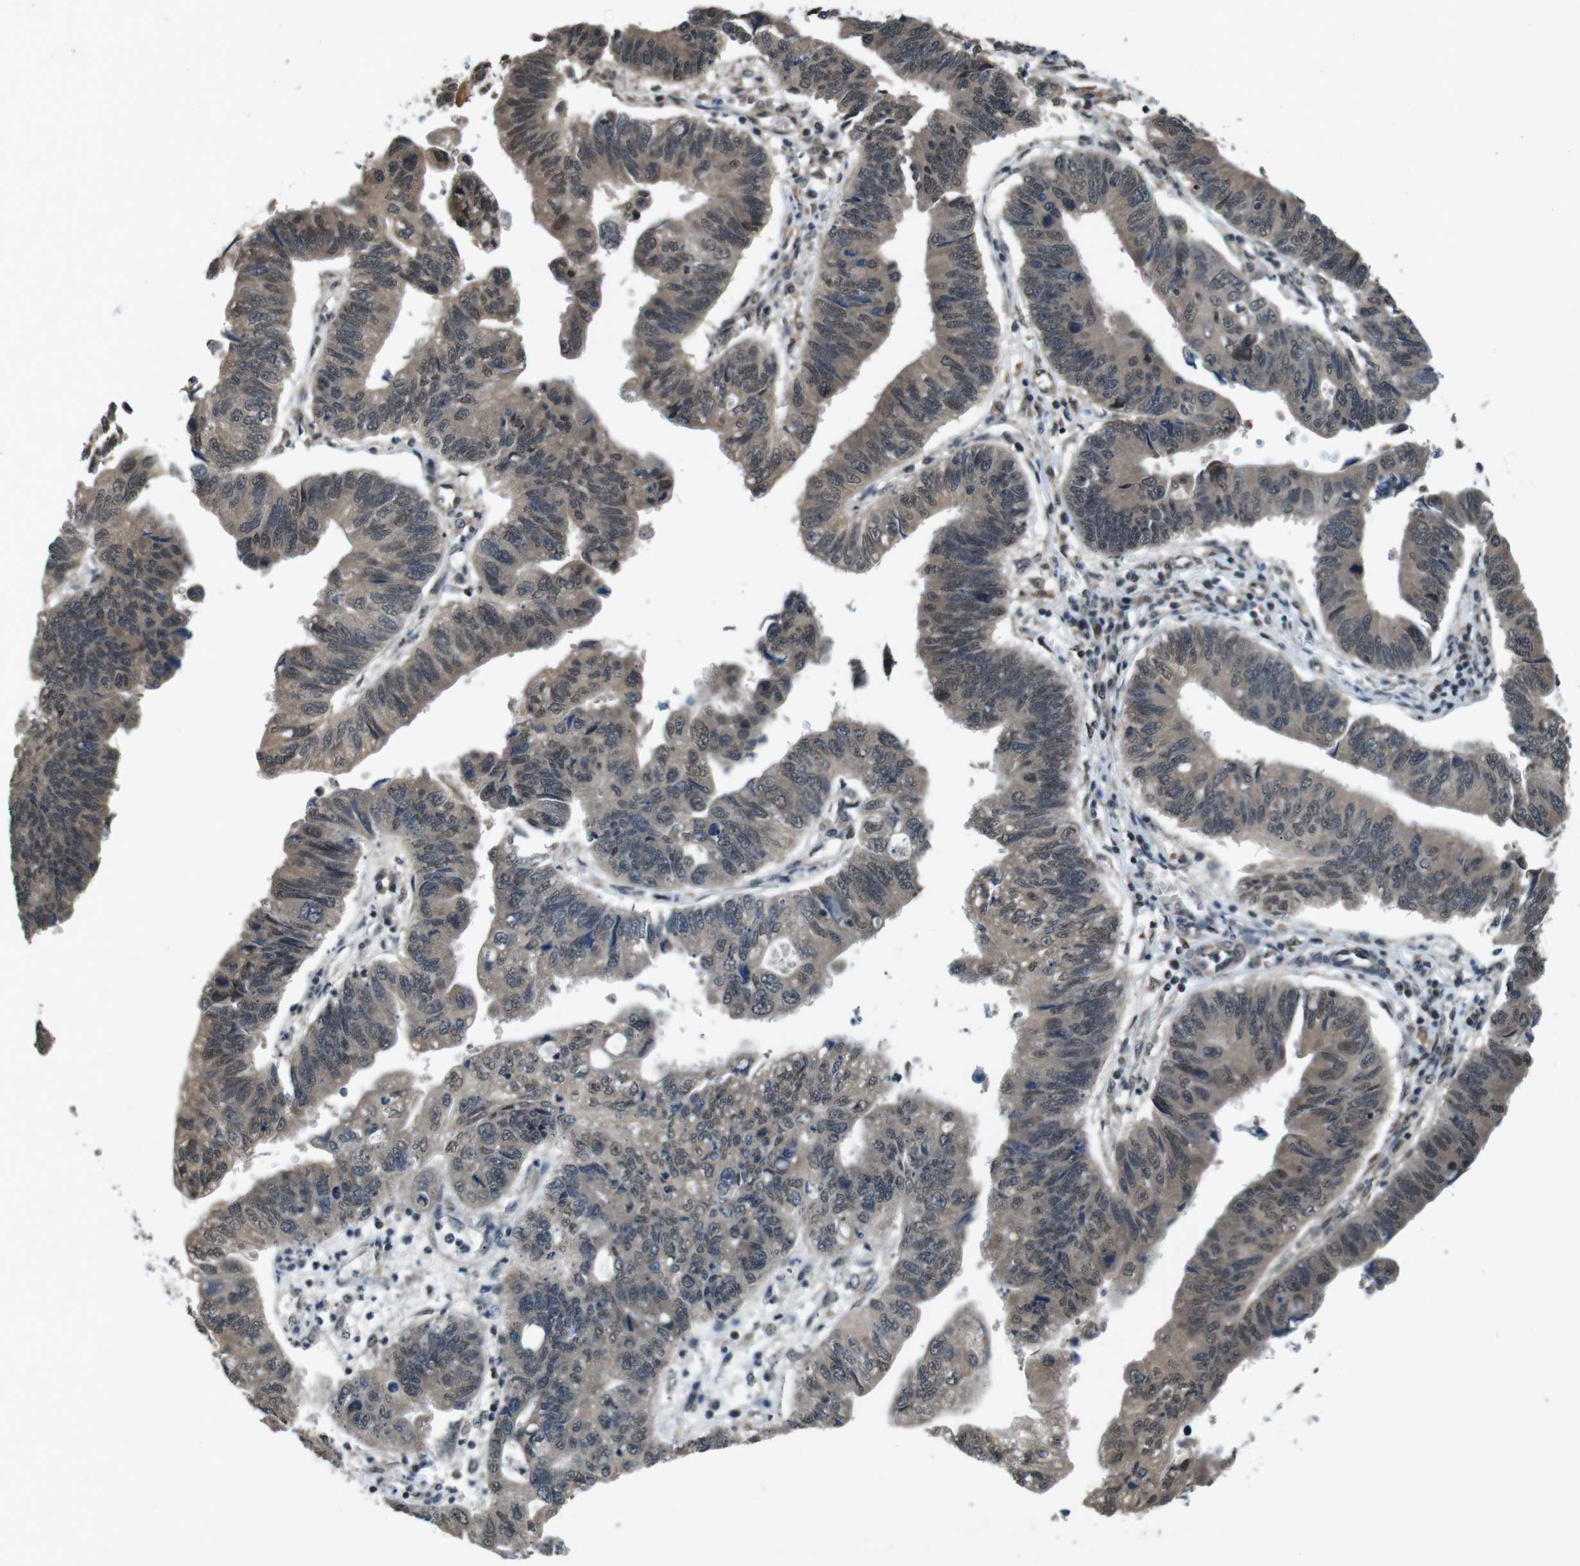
{"staining": {"intensity": "moderate", "quantity": "25%-75%", "location": "cytoplasmic/membranous"}, "tissue": "stomach cancer", "cell_type": "Tumor cells", "image_type": "cancer", "snomed": [{"axis": "morphology", "description": "Adenocarcinoma, NOS"}, {"axis": "topography", "description": "Stomach"}], "caption": "A micrograph of human stomach cancer (adenocarcinoma) stained for a protein shows moderate cytoplasmic/membranous brown staining in tumor cells.", "gene": "SOCS1", "patient": {"sex": "male", "age": 59}}